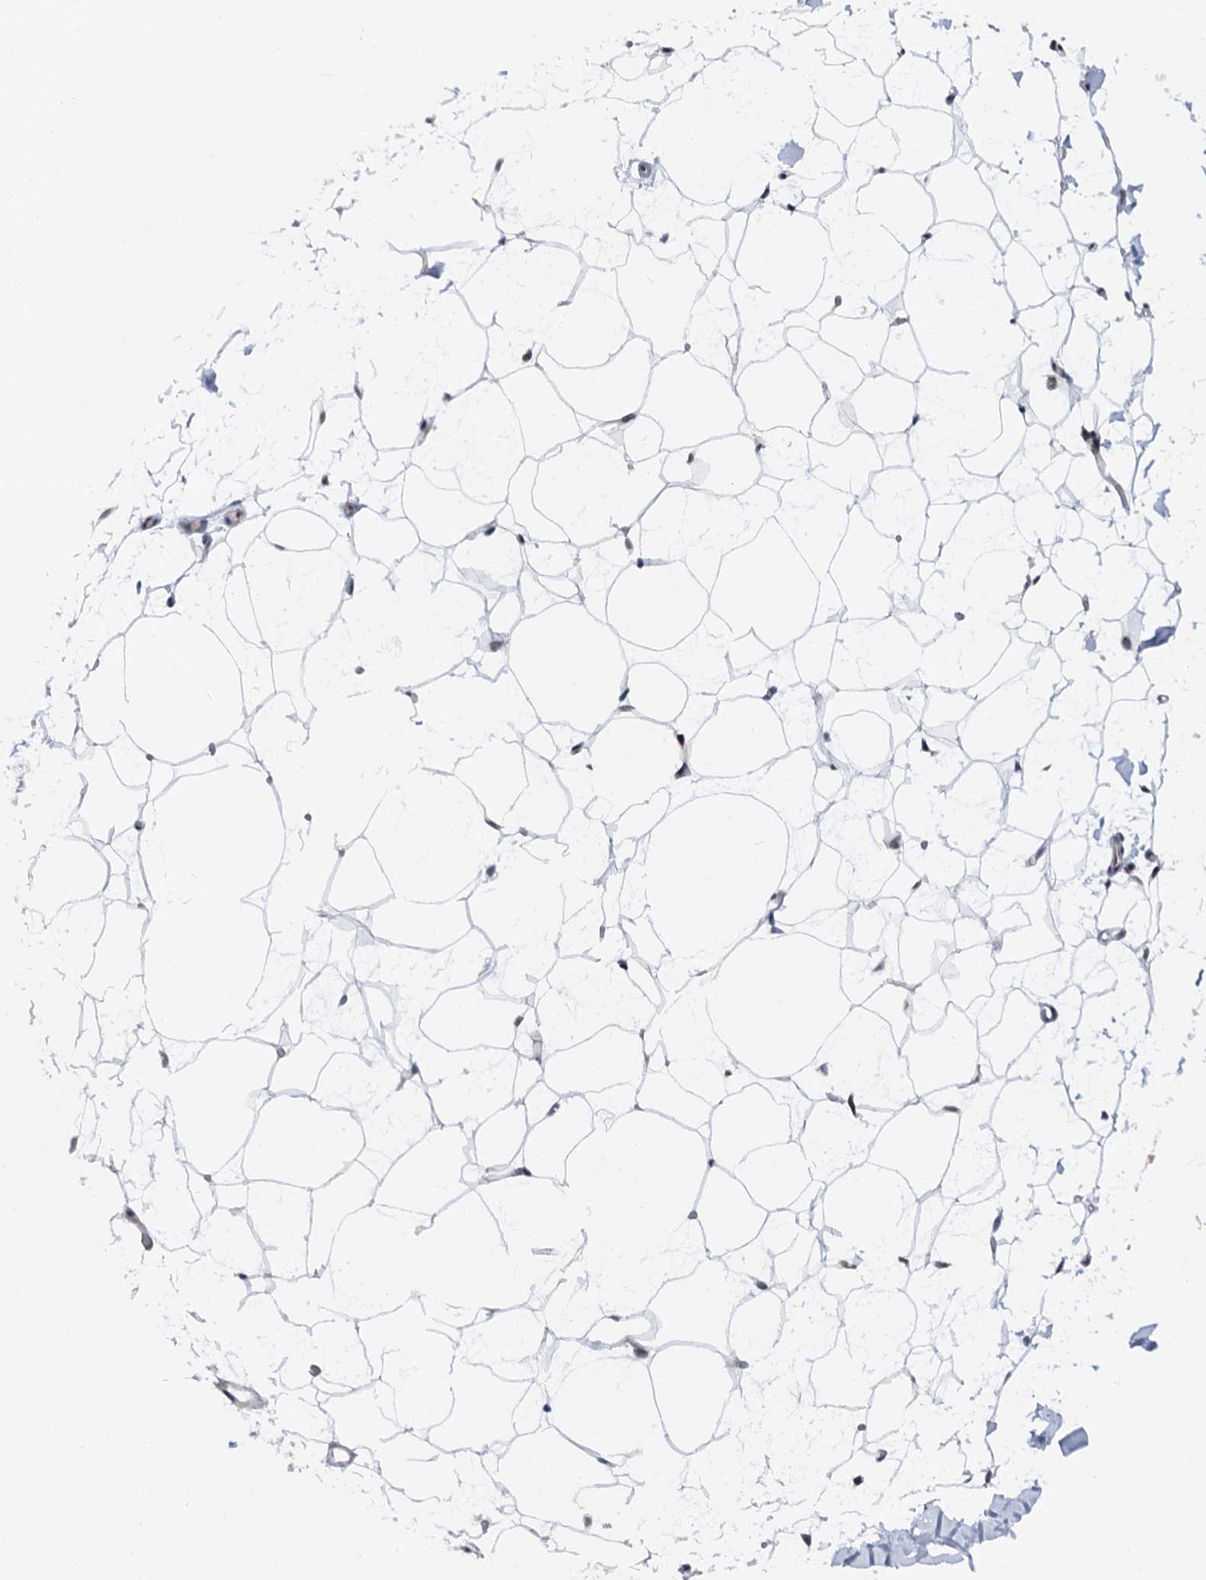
{"staining": {"intensity": "moderate", "quantity": "25%-75%", "location": "nuclear"}, "tissue": "adipose tissue", "cell_type": "Adipocytes", "image_type": "normal", "snomed": [{"axis": "morphology", "description": "Normal tissue, NOS"}, {"axis": "topography", "description": "Breast"}], "caption": "Moderate nuclear positivity for a protein is appreciated in approximately 25%-75% of adipocytes of unremarkable adipose tissue using IHC.", "gene": "RUFY2", "patient": {"sex": "female", "age": 23}}